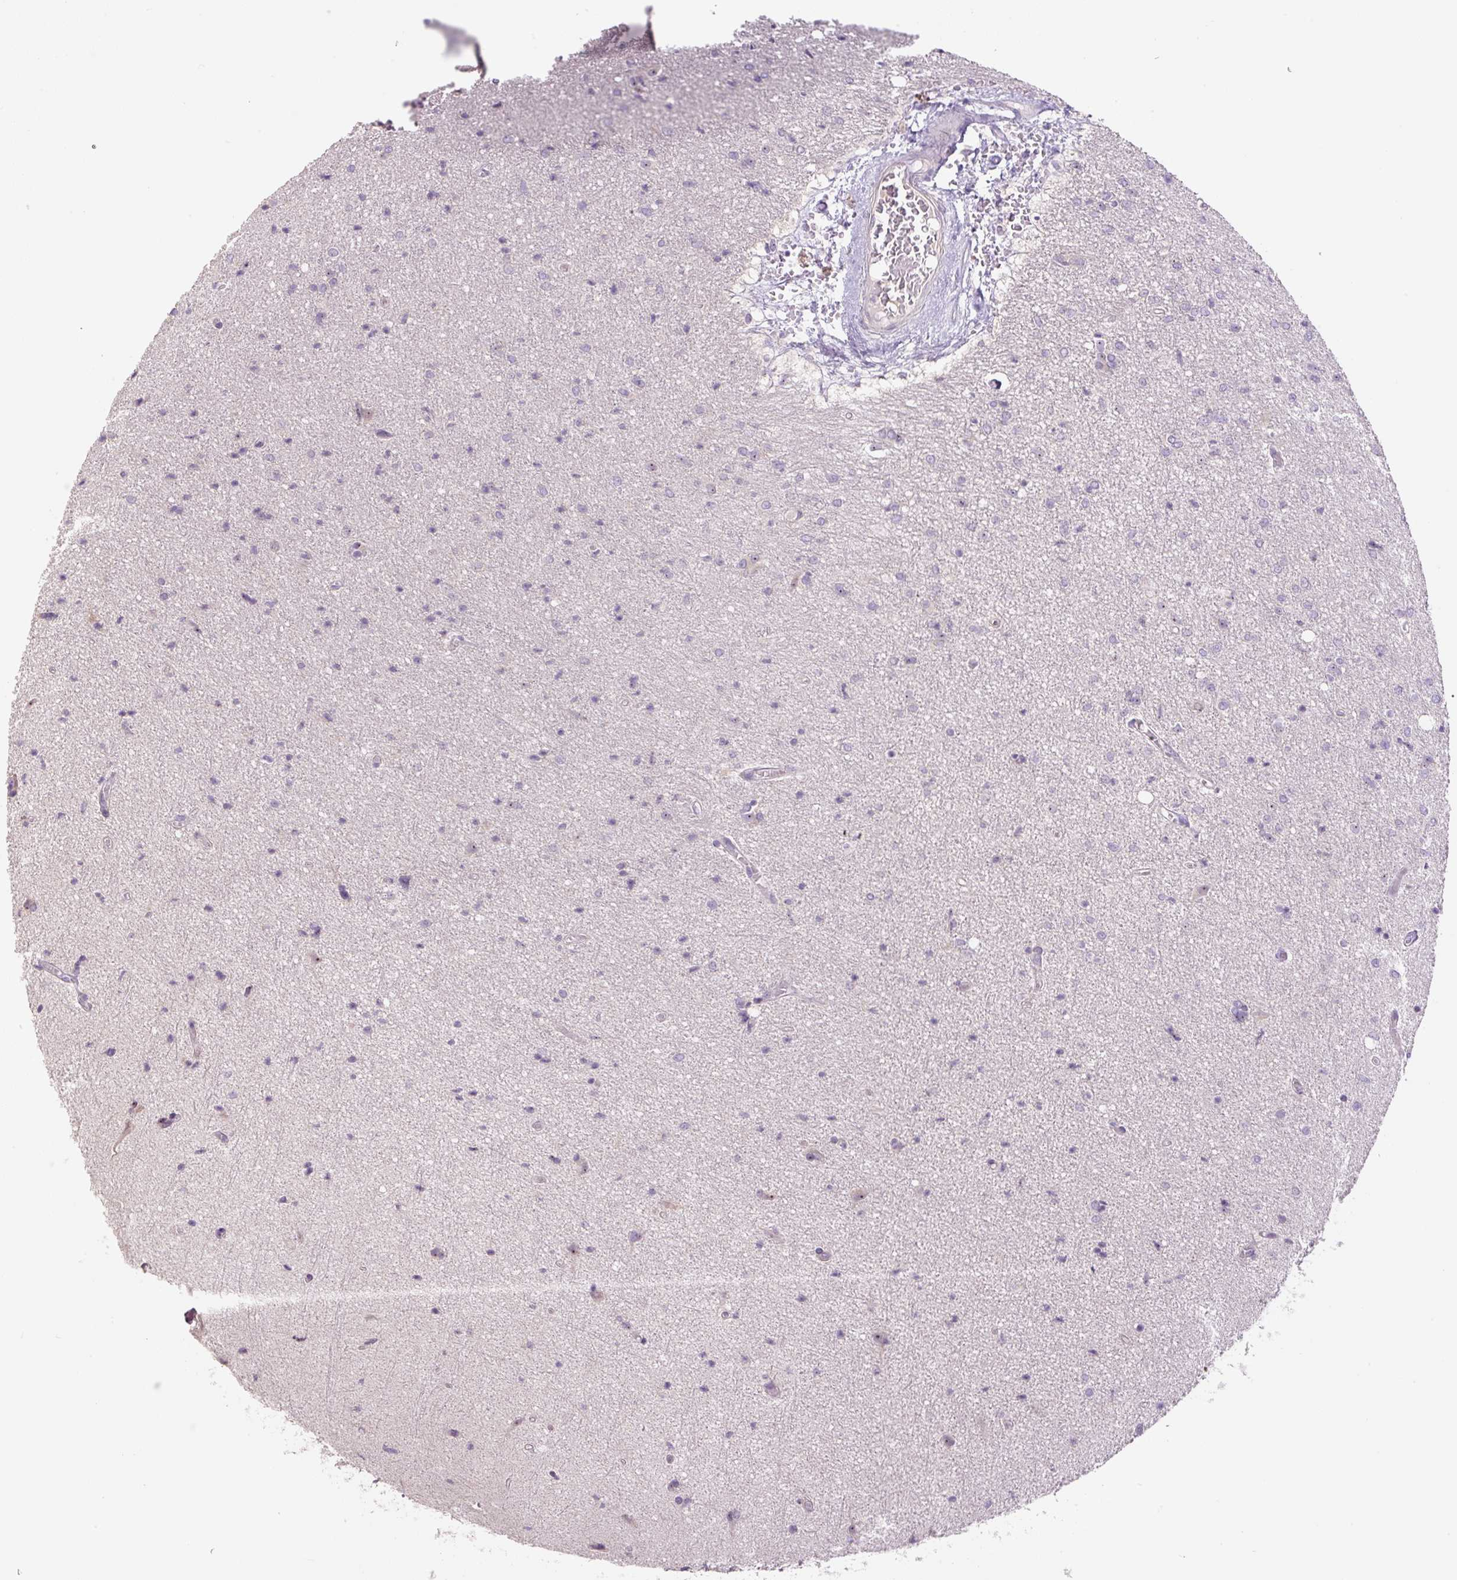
{"staining": {"intensity": "negative", "quantity": "none", "location": "none"}, "tissue": "glioma", "cell_type": "Tumor cells", "image_type": "cancer", "snomed": [{"axis": "morphology", "description": "Glioma, malignant, Low grade"}, {"axis": "topography", "description": "Brain"}], "caption": "Tumor cells are negative for brown protein staining in malignant low-grade glioma.", "gene": "TMEM151B", "patient": {"sex": "male", "age": 26}}